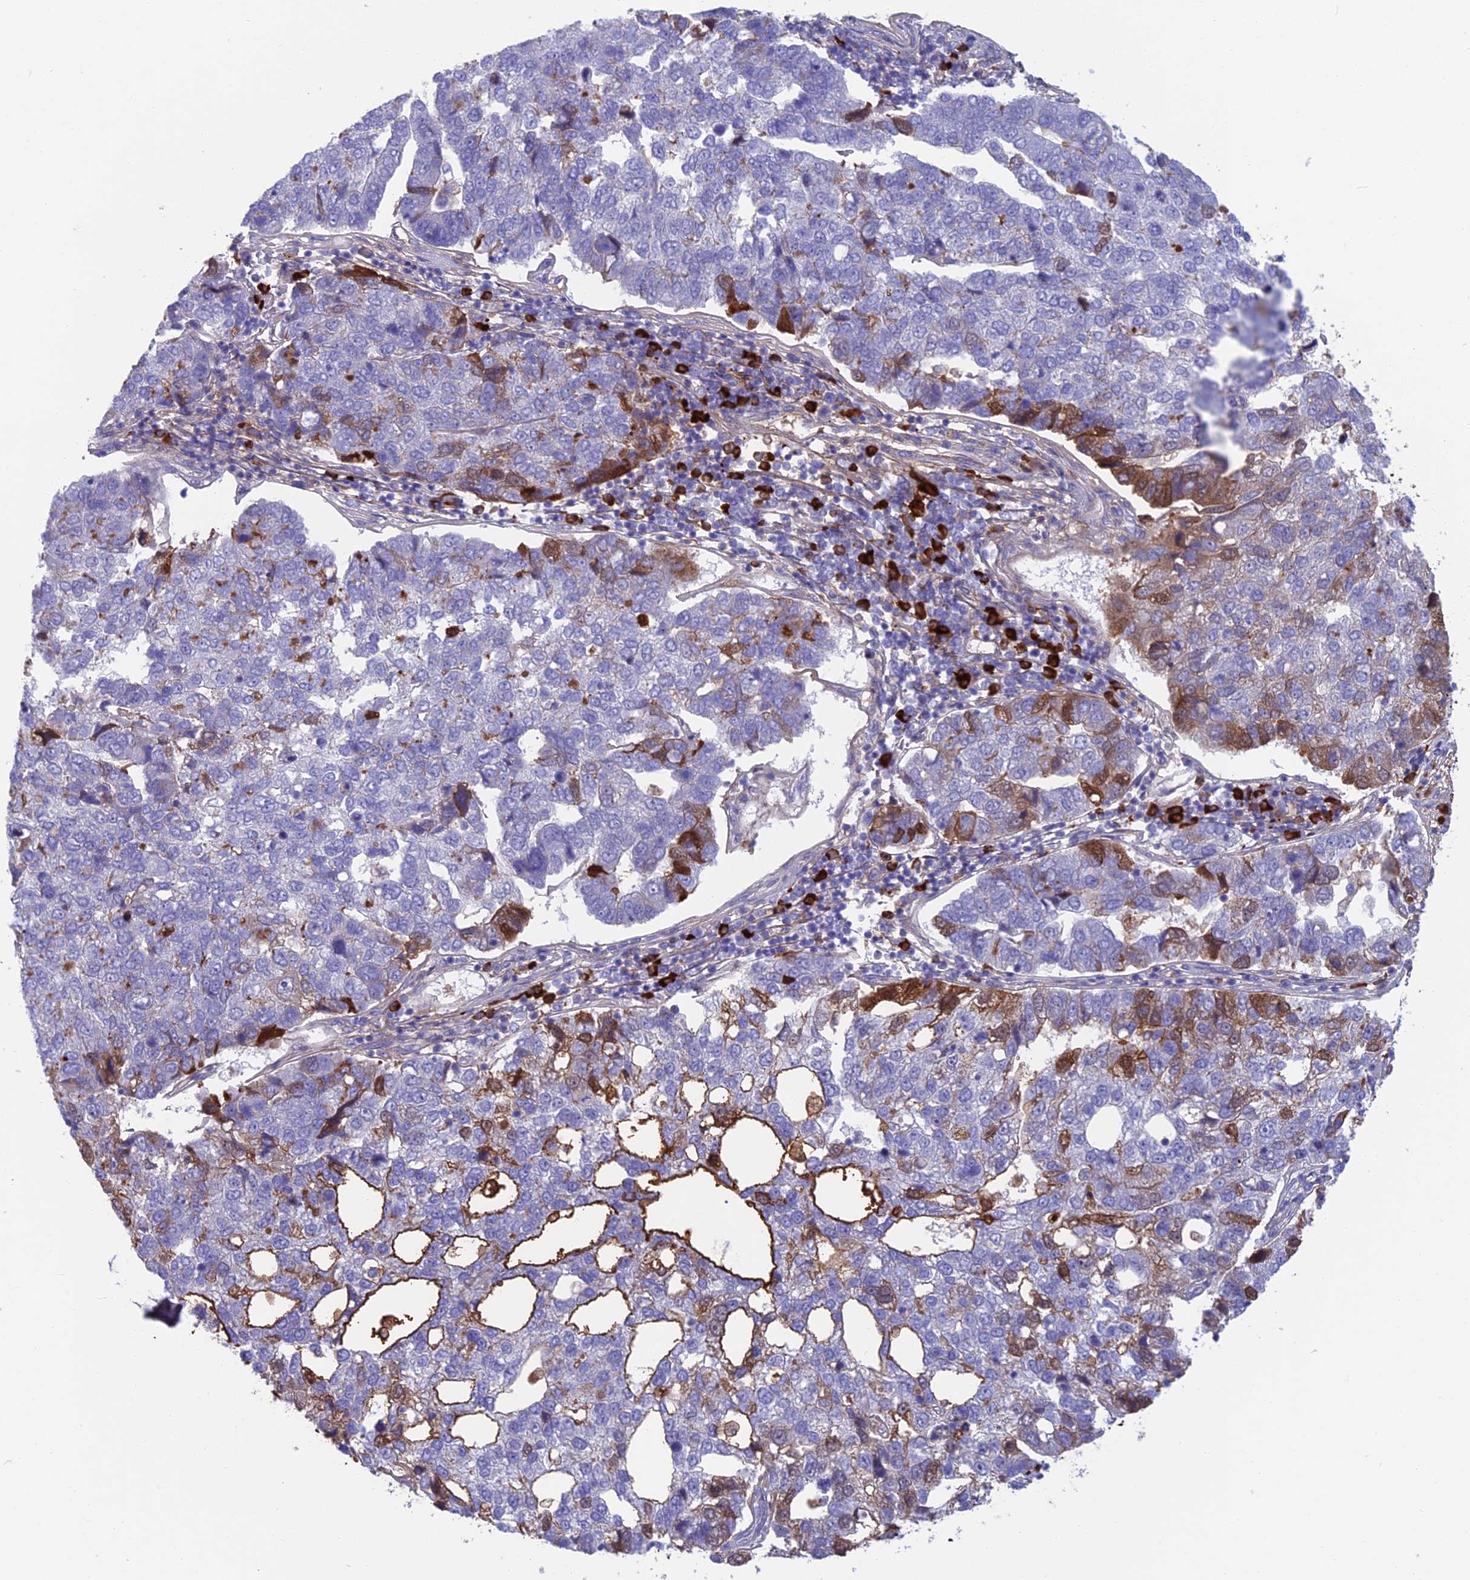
{"staining": {"intensity": "moderate", "quantity": "<25%", "location": "cytoplasmic/membranous"}, "tissue": "pancreatic cancer", "cell_type": "Tumor cells", "image_type": "cancer", "snomed": [{"axis": "morphology", "description": "Adenocarcinoma, NOS"}, {"axis": "topography", "description": "Pancreas"}], "caption": "Tumor cells show low levels of moderate cytoplasmic/membranous expression in approximately <25% of cells in pancreatic adenocarcinoma.", "gene": "SNAP91", "patient": {"sex": "female", "age": 61}}